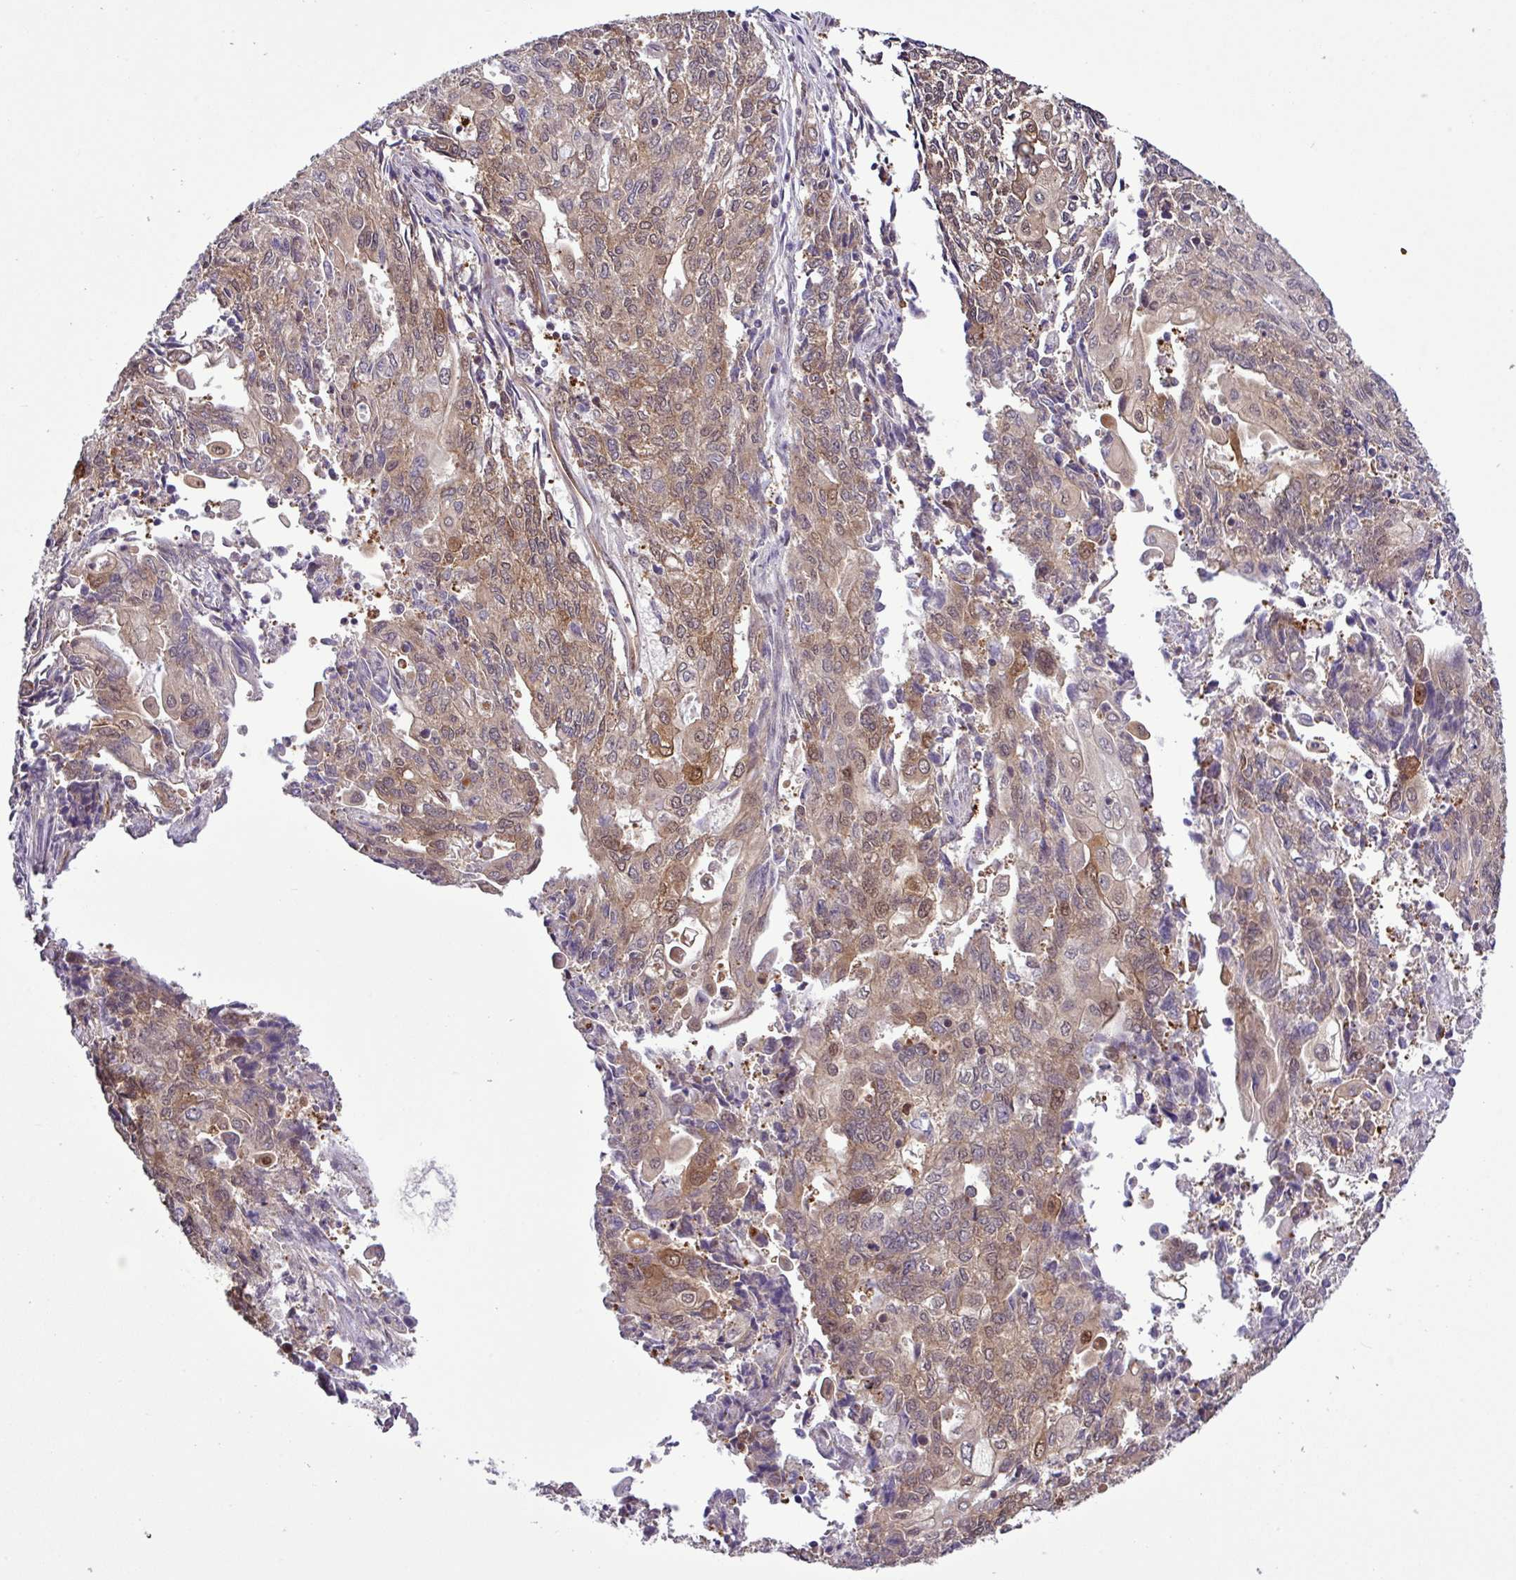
{"staining": {"intensity": "moderate", "quantity": "25%-75%", "location": "cytoplasmic/membranous,nuclear"}, "tissue": "endometrial cancer", "cell_type": "Tumor cells", "image_type": "cancer", "snomed": [{"axis": "morphology", "description": "Adenocarcinoma, NOS"}, {"axis": "topography", "description": "Endometrium"}], "caption": "Protein expression analysis of human endometrial cancer reveals moderate cytoplasmic/membranous and nuclear staining in approximately 25%-75% of tumor cells. Nuclei are stained in blue.", "gene": "CARHSP1", "patient": {"sex": "female", "age": 54}}